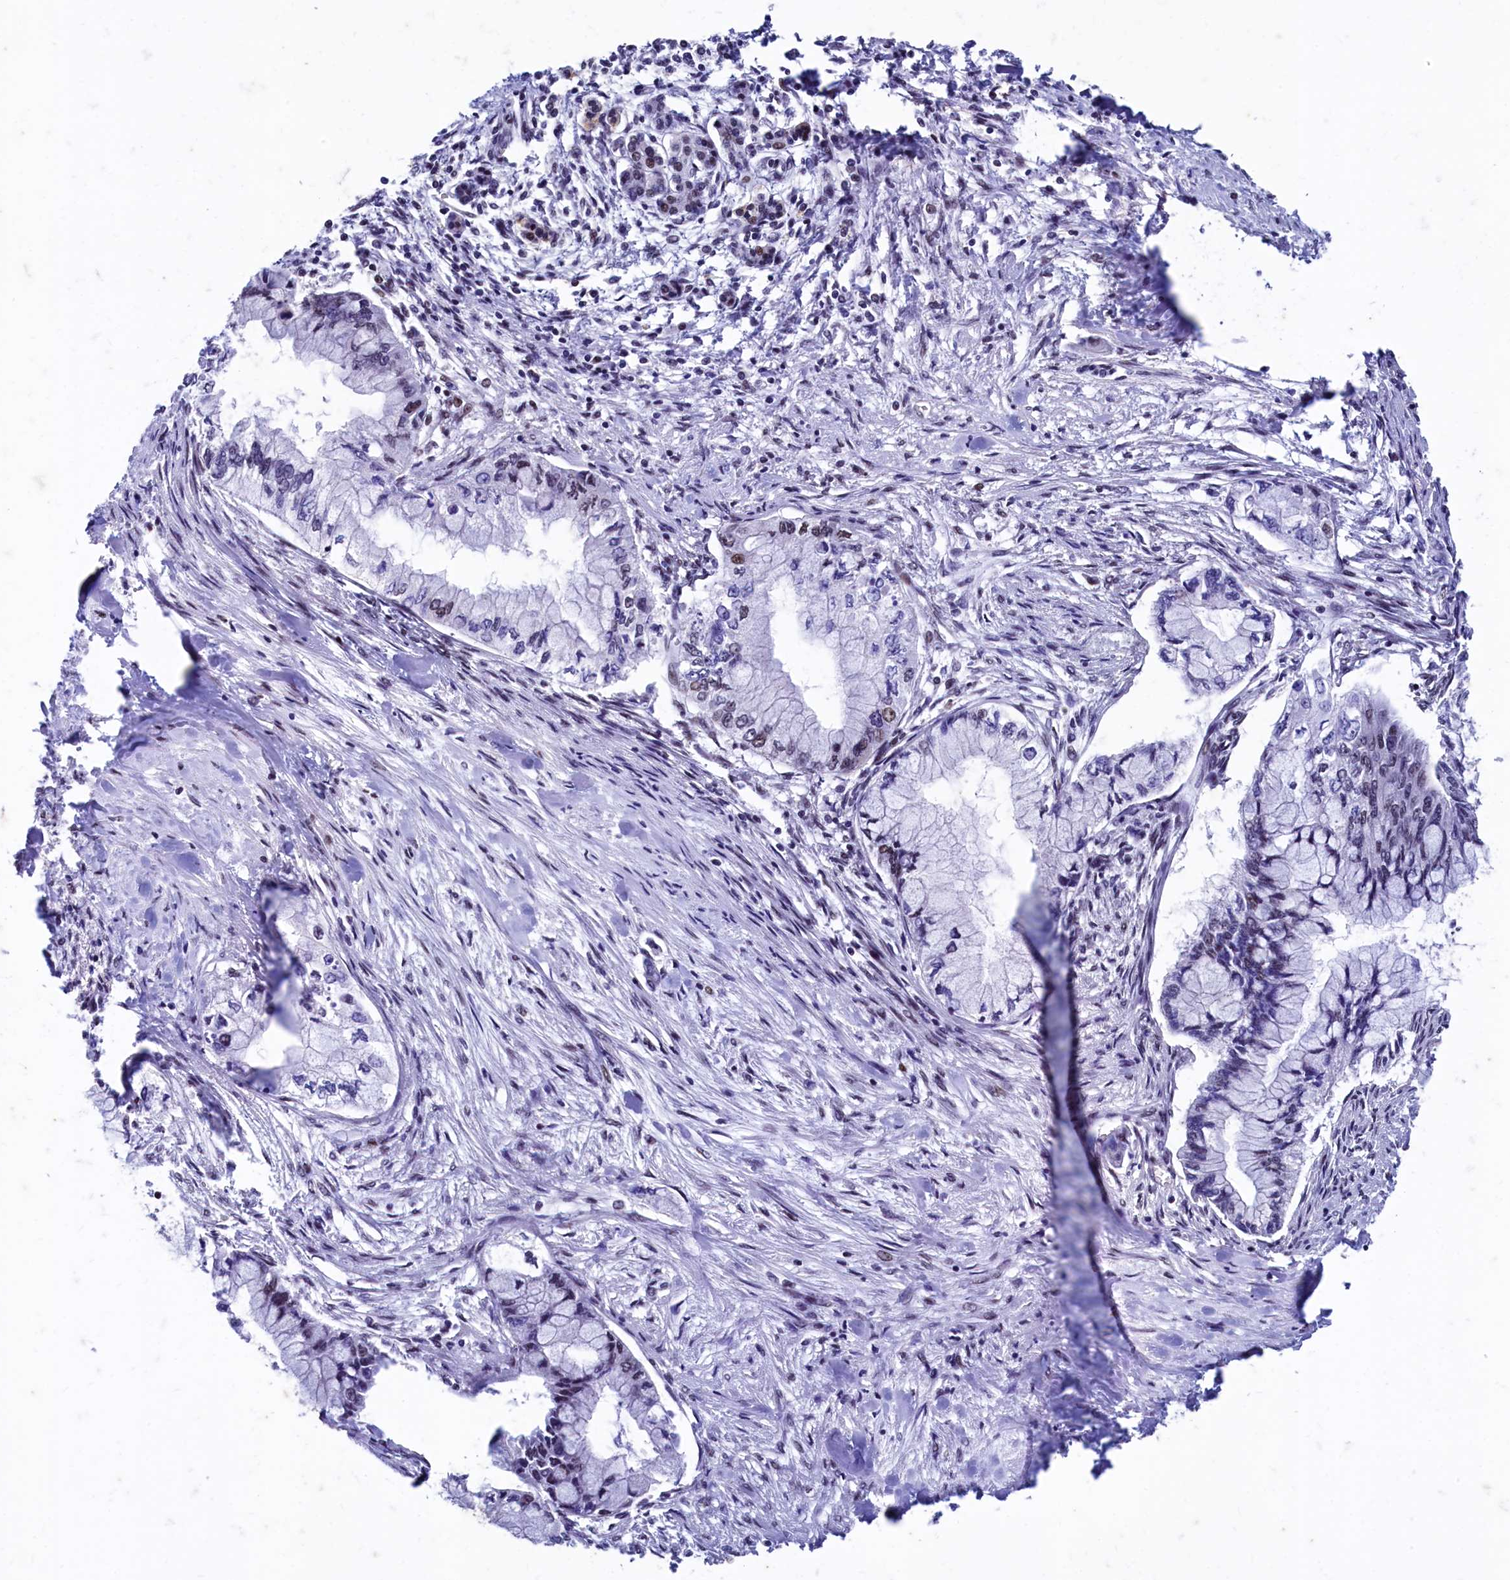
{"staining": {"intensity": "moderate", "quantity": "<25%", "location": "nuclear"}, "tissue": "pancreatic cancer", "cell_type": "Tumor cells", "image_type": "cancer", "snomed": [{"axis": "morphology", "description": "Adenocarcinoma, NOS"}, {"axis": "topography", "description": "Pancreas"}], "caption": "Human pancreatic cancer (adenocarcinoma) stained for a protein (brown) shows moderate nuclear positive staining in approximately <25% of tumor cells.", "gene": "CPSF7", "patient": {"sex": "female", "age": 78}}